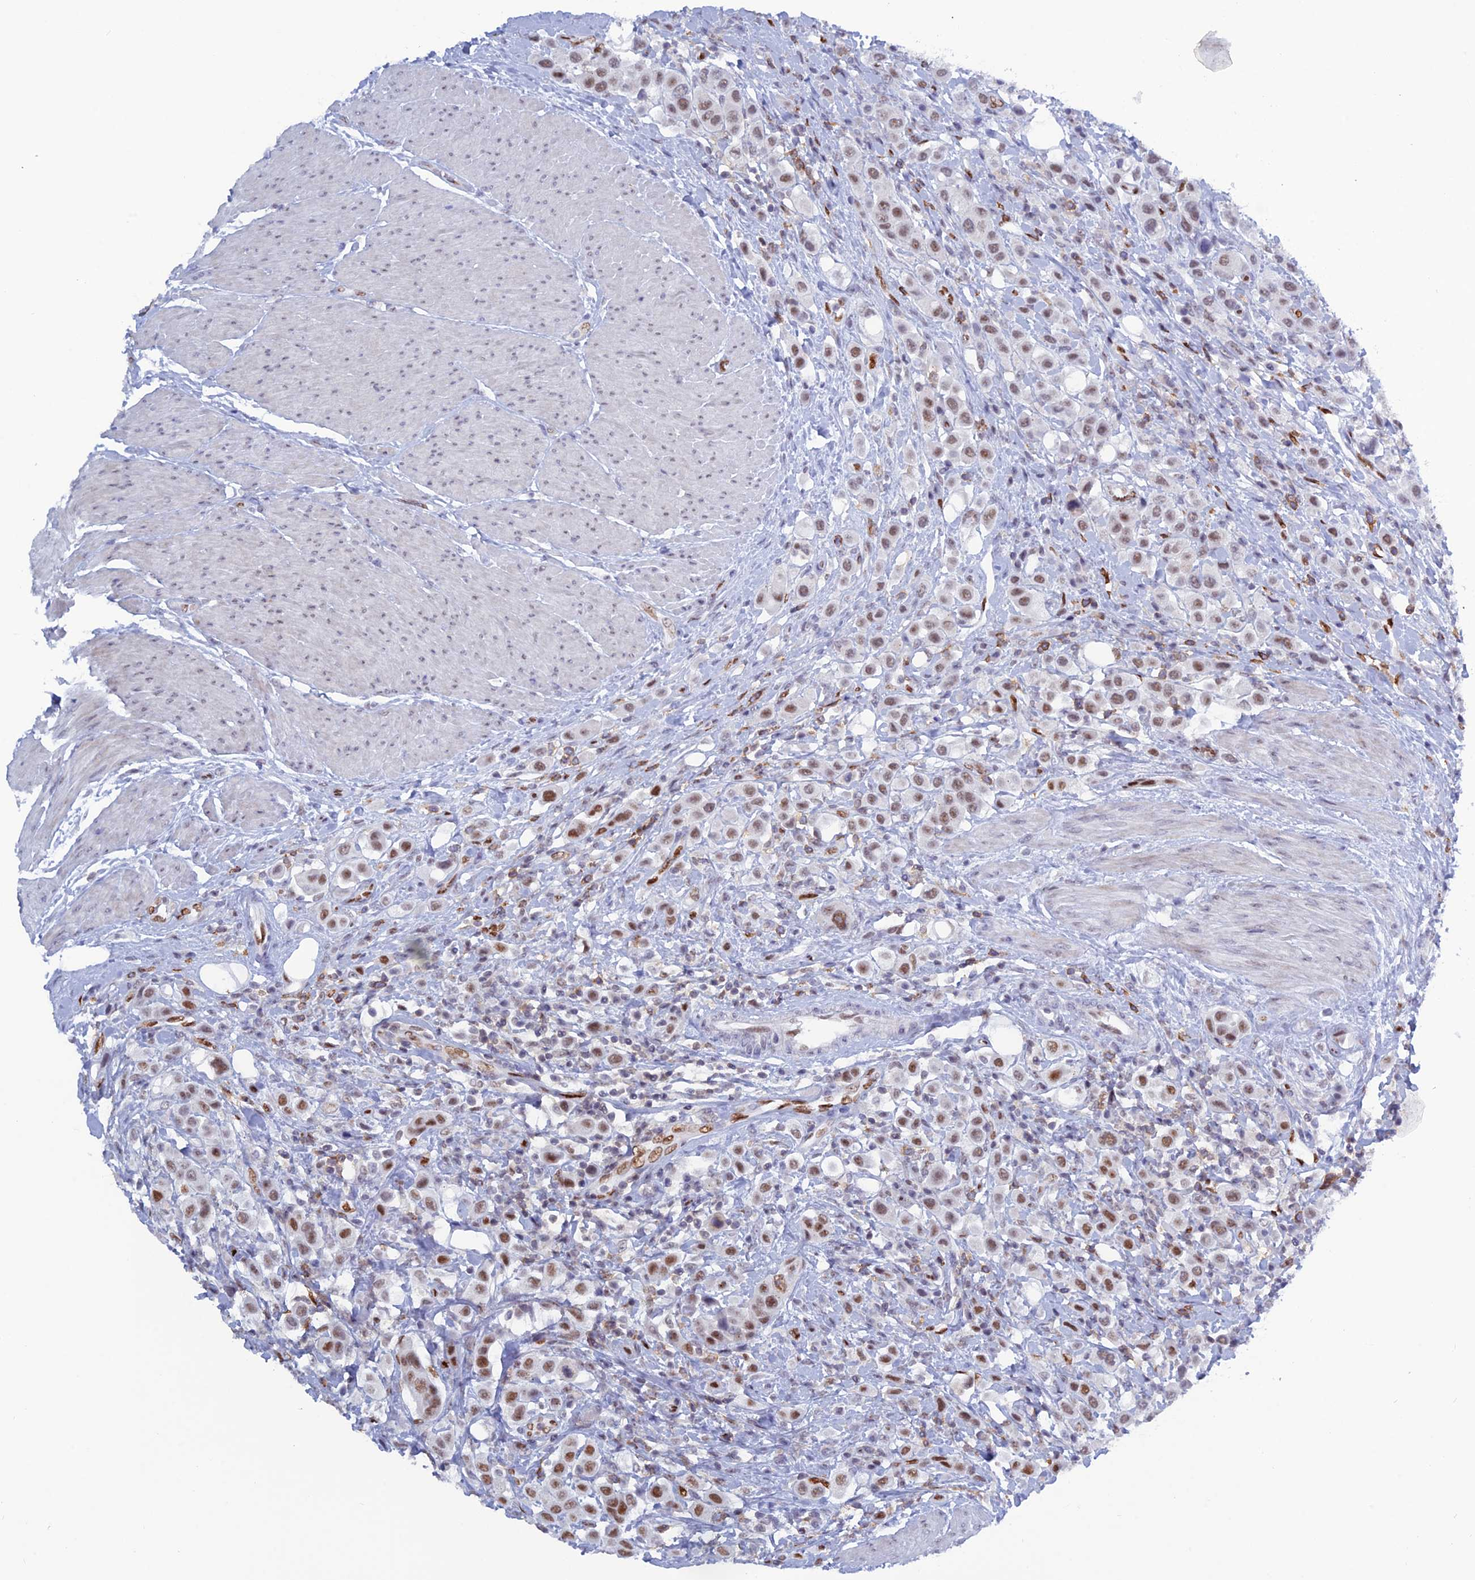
{"staining": {"intensity": "moderate", "quantity": ">75%", "location": "nuclear"}, "tissue": "urothelial cancer", "cell_type": "Tumor cells", "image_type": "cancer", "snomed": [{"axis": "morphology", "description": "Urothelial carcinoma, High grade"}, {"axis": "topography", "description": "Urinary bladder"}], "caption": "Protein expression by immunohistochemistry (IHC) displays moderate nuclear expression in approximately >75% of tumor cells in high-grade urothelial carcinoma.", "gene": "NOL4L", "patient": {"sex": "male", "age": 50}}